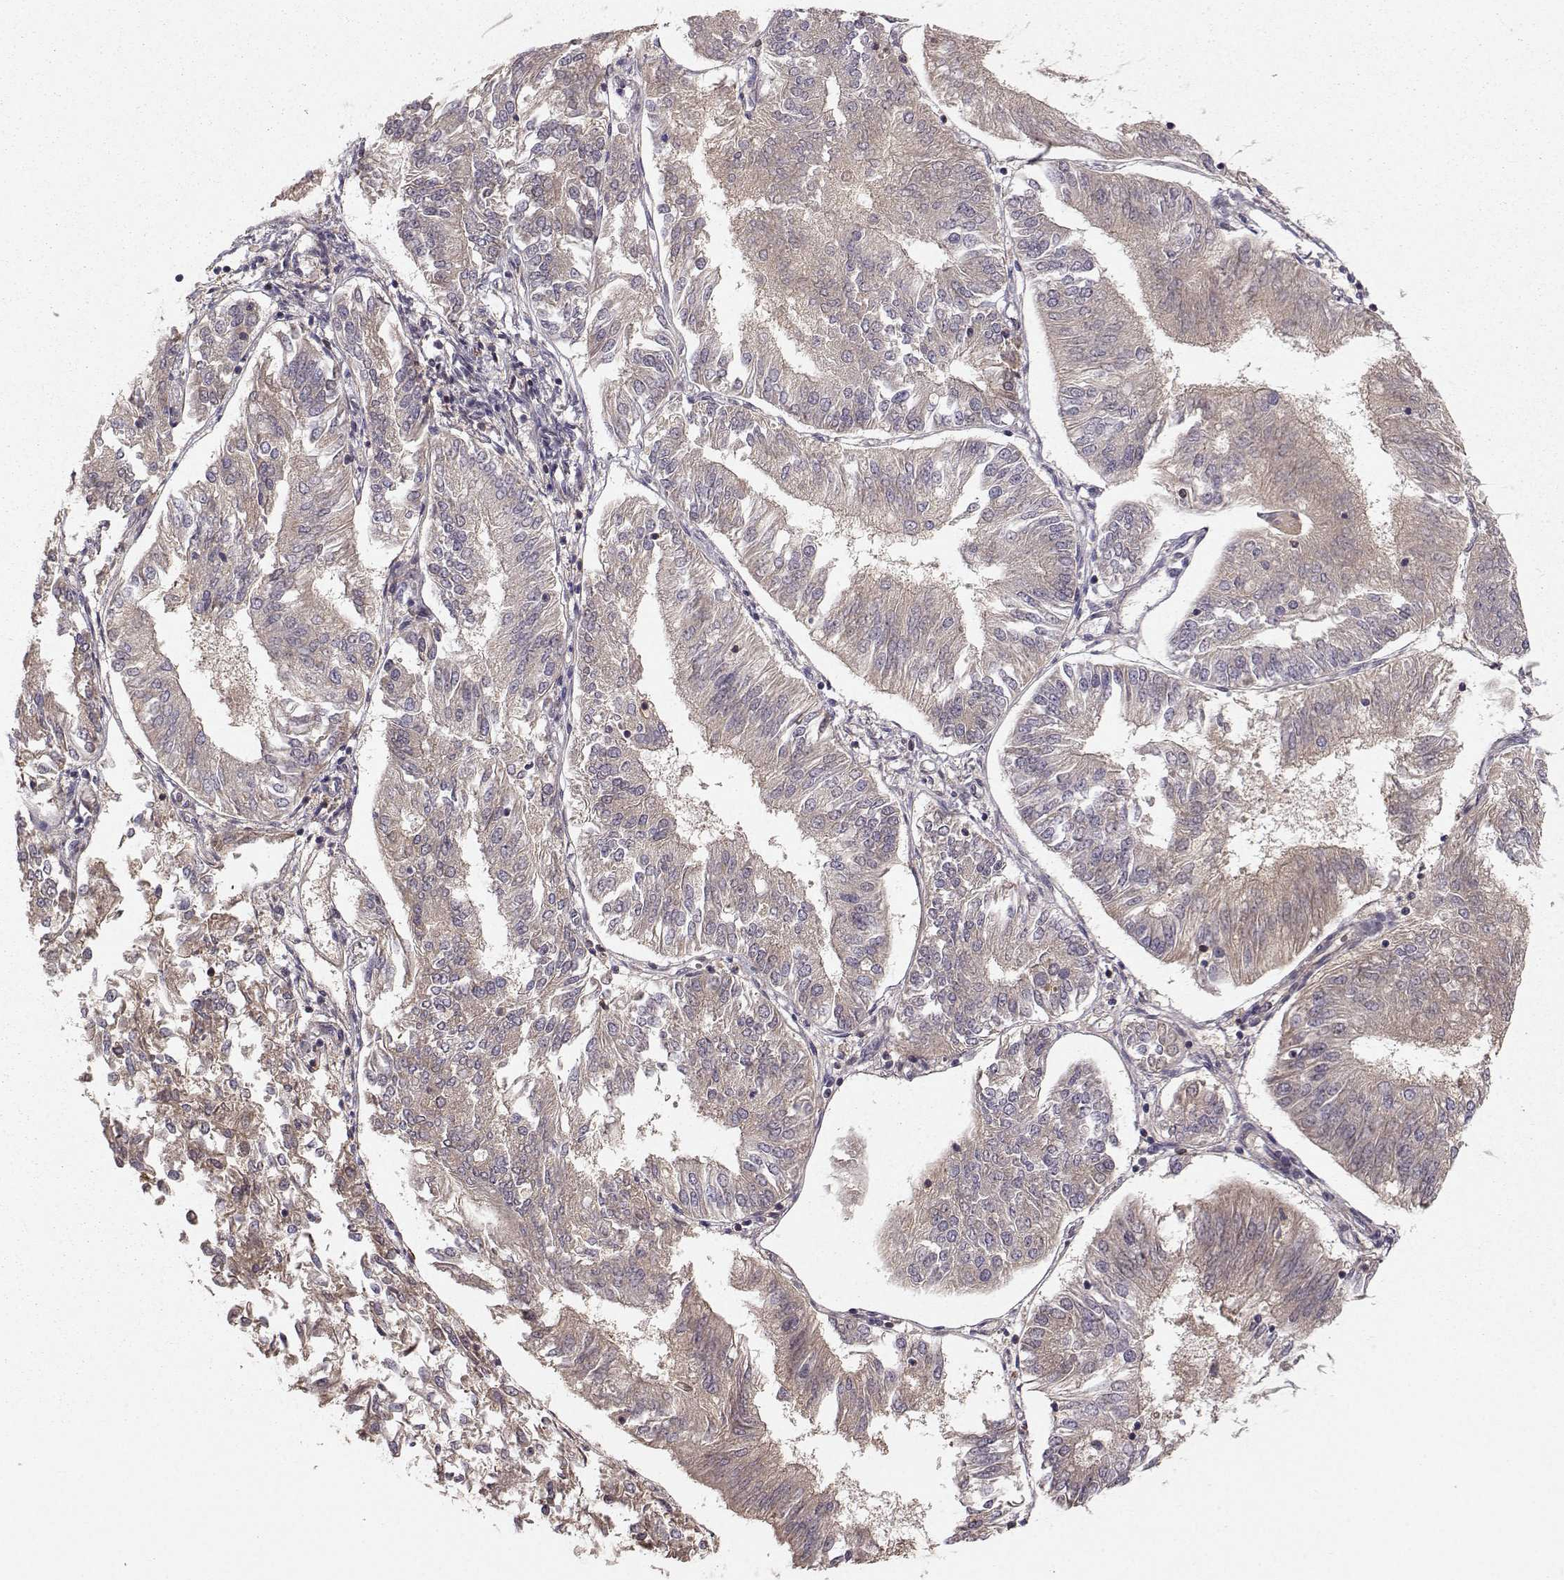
{"staining": {"intensity": "negative", "quantity": "none", "location": "none"}, "tissue": "endometrial cancer", "cell_type": "Tumor cells", "image_type": "cancer", "snomed": [{"axis": "morphology", "description": "Adenocarcinoma, NOS"}, {"axis": "topography", "description": "Endometrium"}], "caption": "IHC photomicrograph of adenocarcinoma (endometrial) stained for a protein (brown), which demonstrates no expression in tumor cells. The staining was performed using DAB (3,3'-diaminobenzidine) to visualize the protein expression in brown, while the nuclei were stained in blue with hematoxylin (Magnification: 20x).", "gene": "WNT6", "patient": {"sex": "female", "age": 58}}